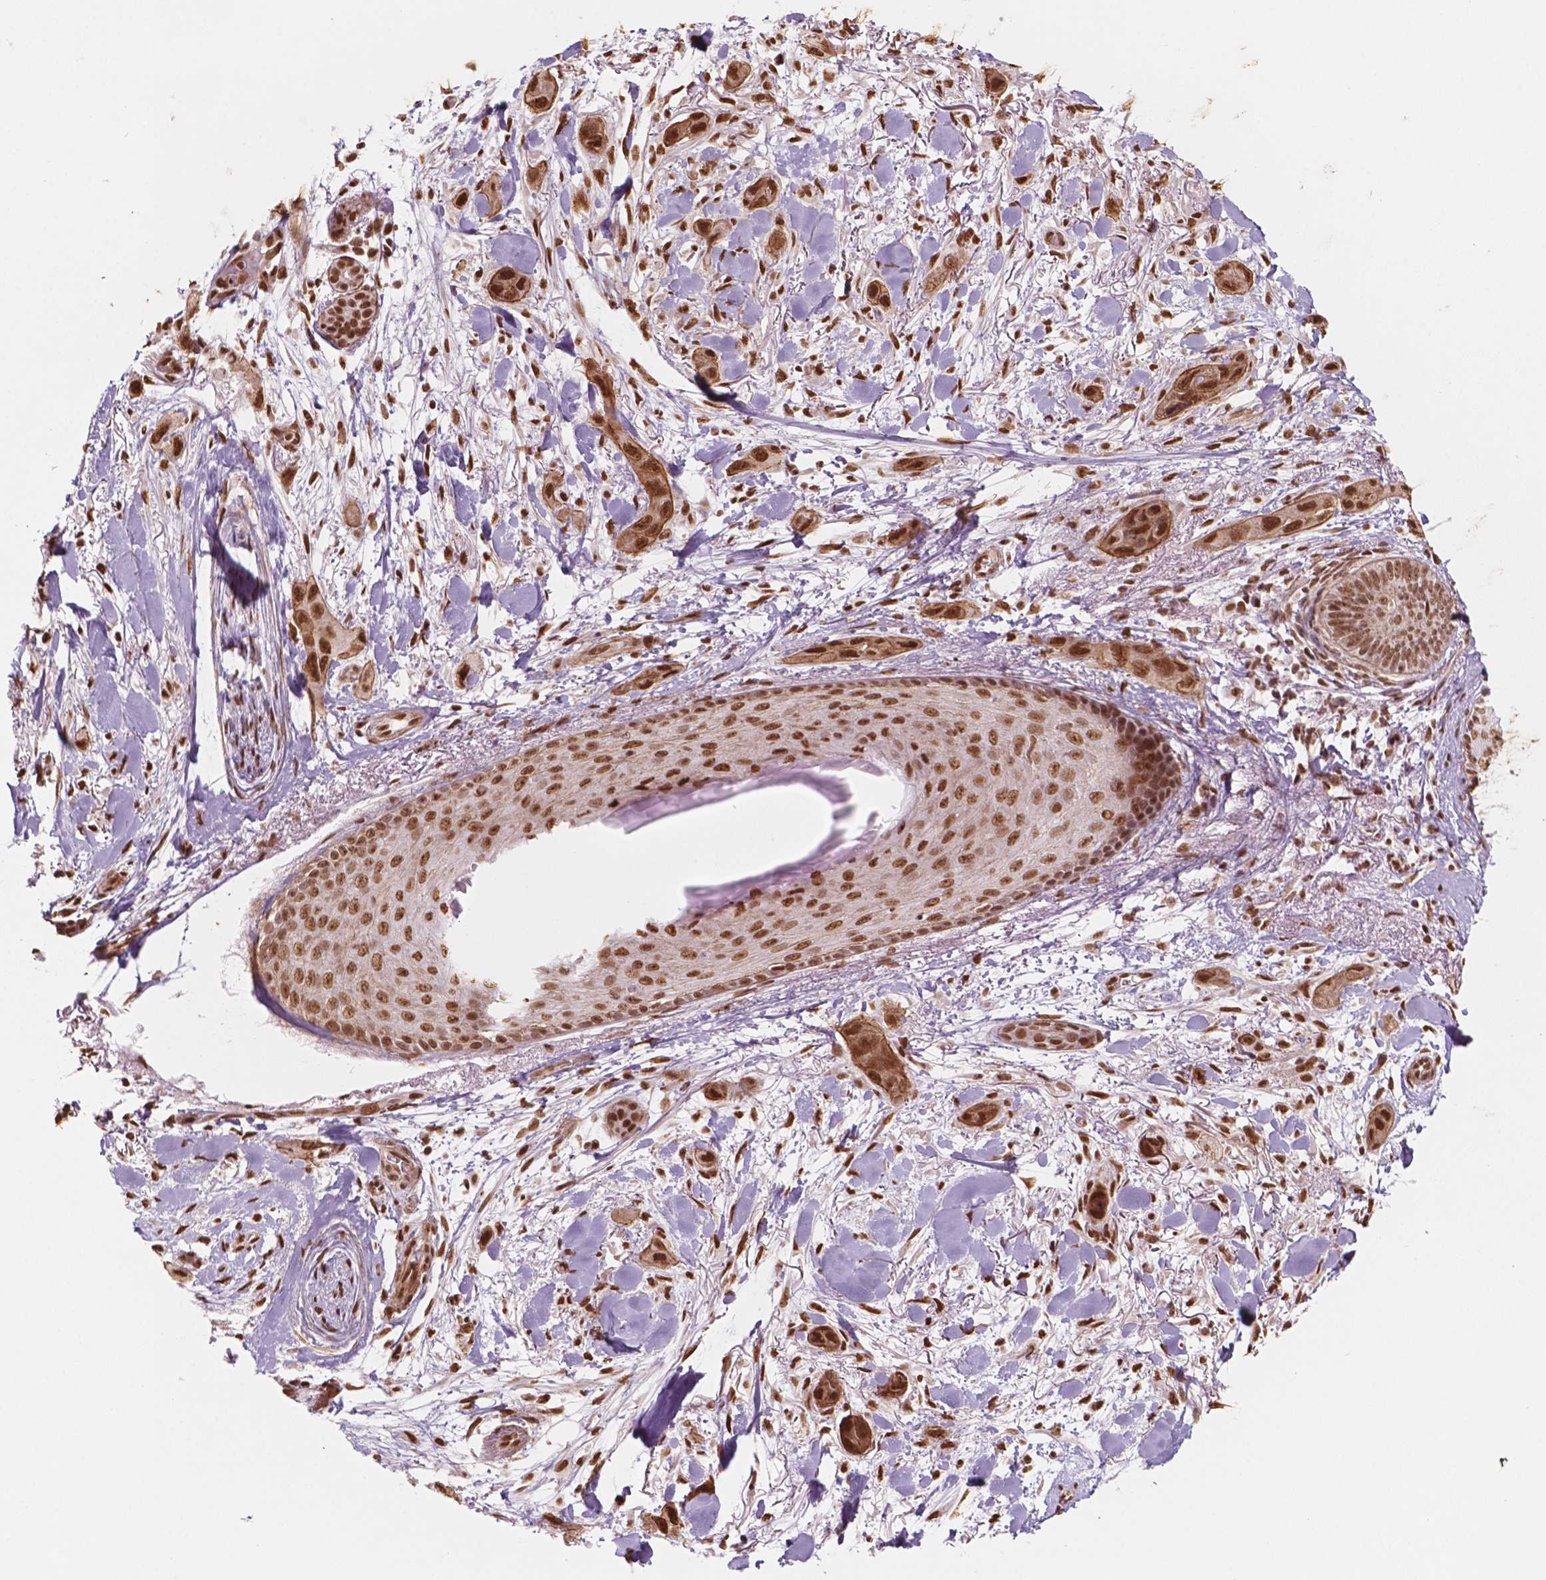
{"staining": {"intensity": "strong", "quantity": ">75%", "location": "nuclear"}, "tissue": "skin cancer", "cell_type": "Tumor cells", "image_type": "cancer", "snomed": [{"axis": "morphology", "description": "Squamous cell carcinoma, NOS"}, {"axis": "topography", "description": "Skin"}], "caption": "Immunohistochemistry (IHC) image of squamous cell carcinoma (skin) stained for a protein (brown), which reveals high levels of strong nuclear expression in approximately >75% of tumor cells.", "gene": "GTF3C5", "patient": {"sex": "male", "age": 79}}